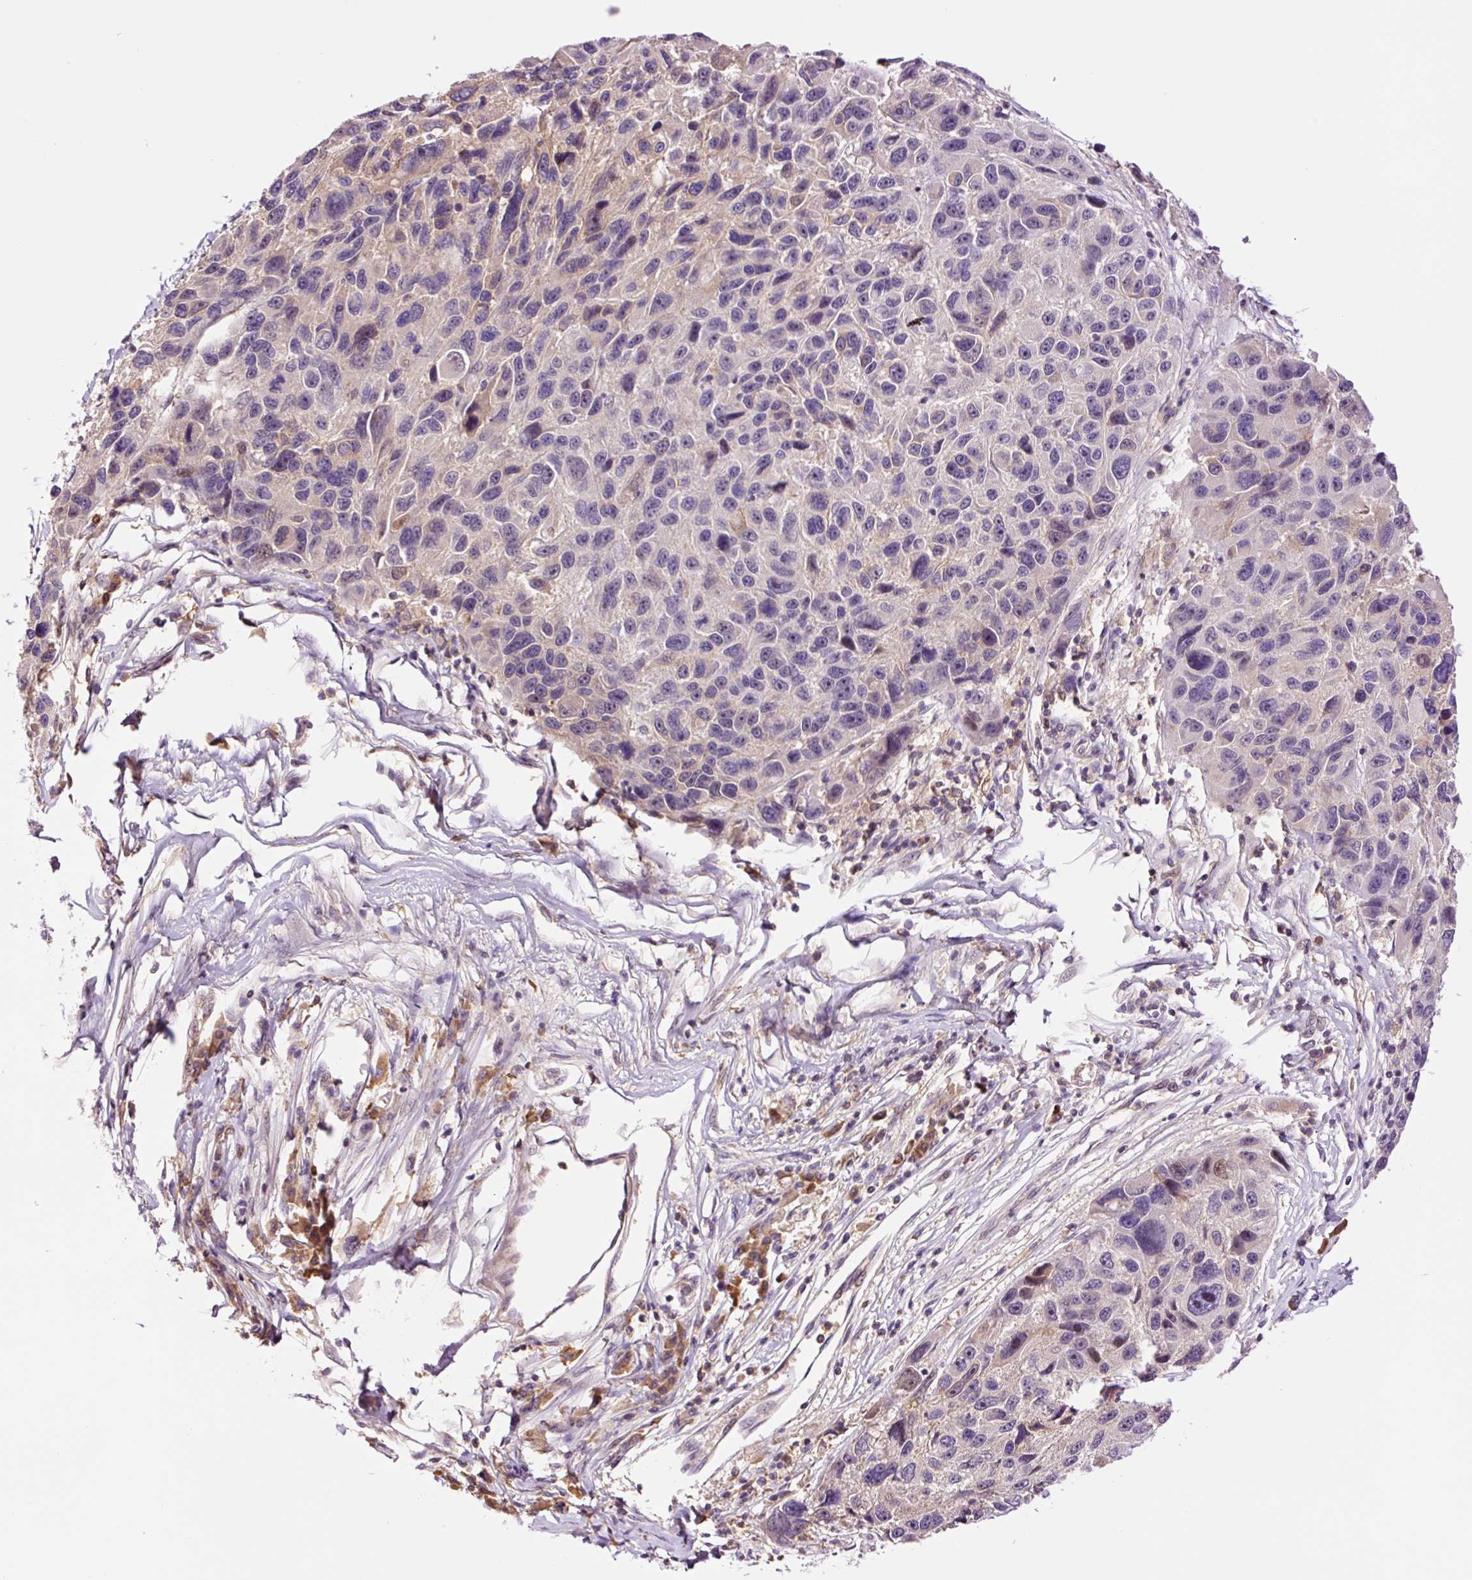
{"staining": {"intensity": "negative", "quantity": "none", "location": "none"}, "tissue": "melanoma", "cell_type": "Tumor cells", "image_type": "cancer", "snomed": [{"axis": "morphology", "description": "Malignant melanoma, NOS"}, {"axis": "topography", "description": "Skin"}], "caption": "Immunohistochemistry (IHC) photomicrograph of human malignant melanoma stained for a protein (brown), which displays no staining in tumor cells. (Stains: DAB (3,3'-diaminobenzidine) immunohistochemistry (IHC) with hematoxylin counter stain, Microscopy: brightfield microscopy at high magnification).", "gene": "DPPA4", "patient": {"sex": "male", "age": 53}}